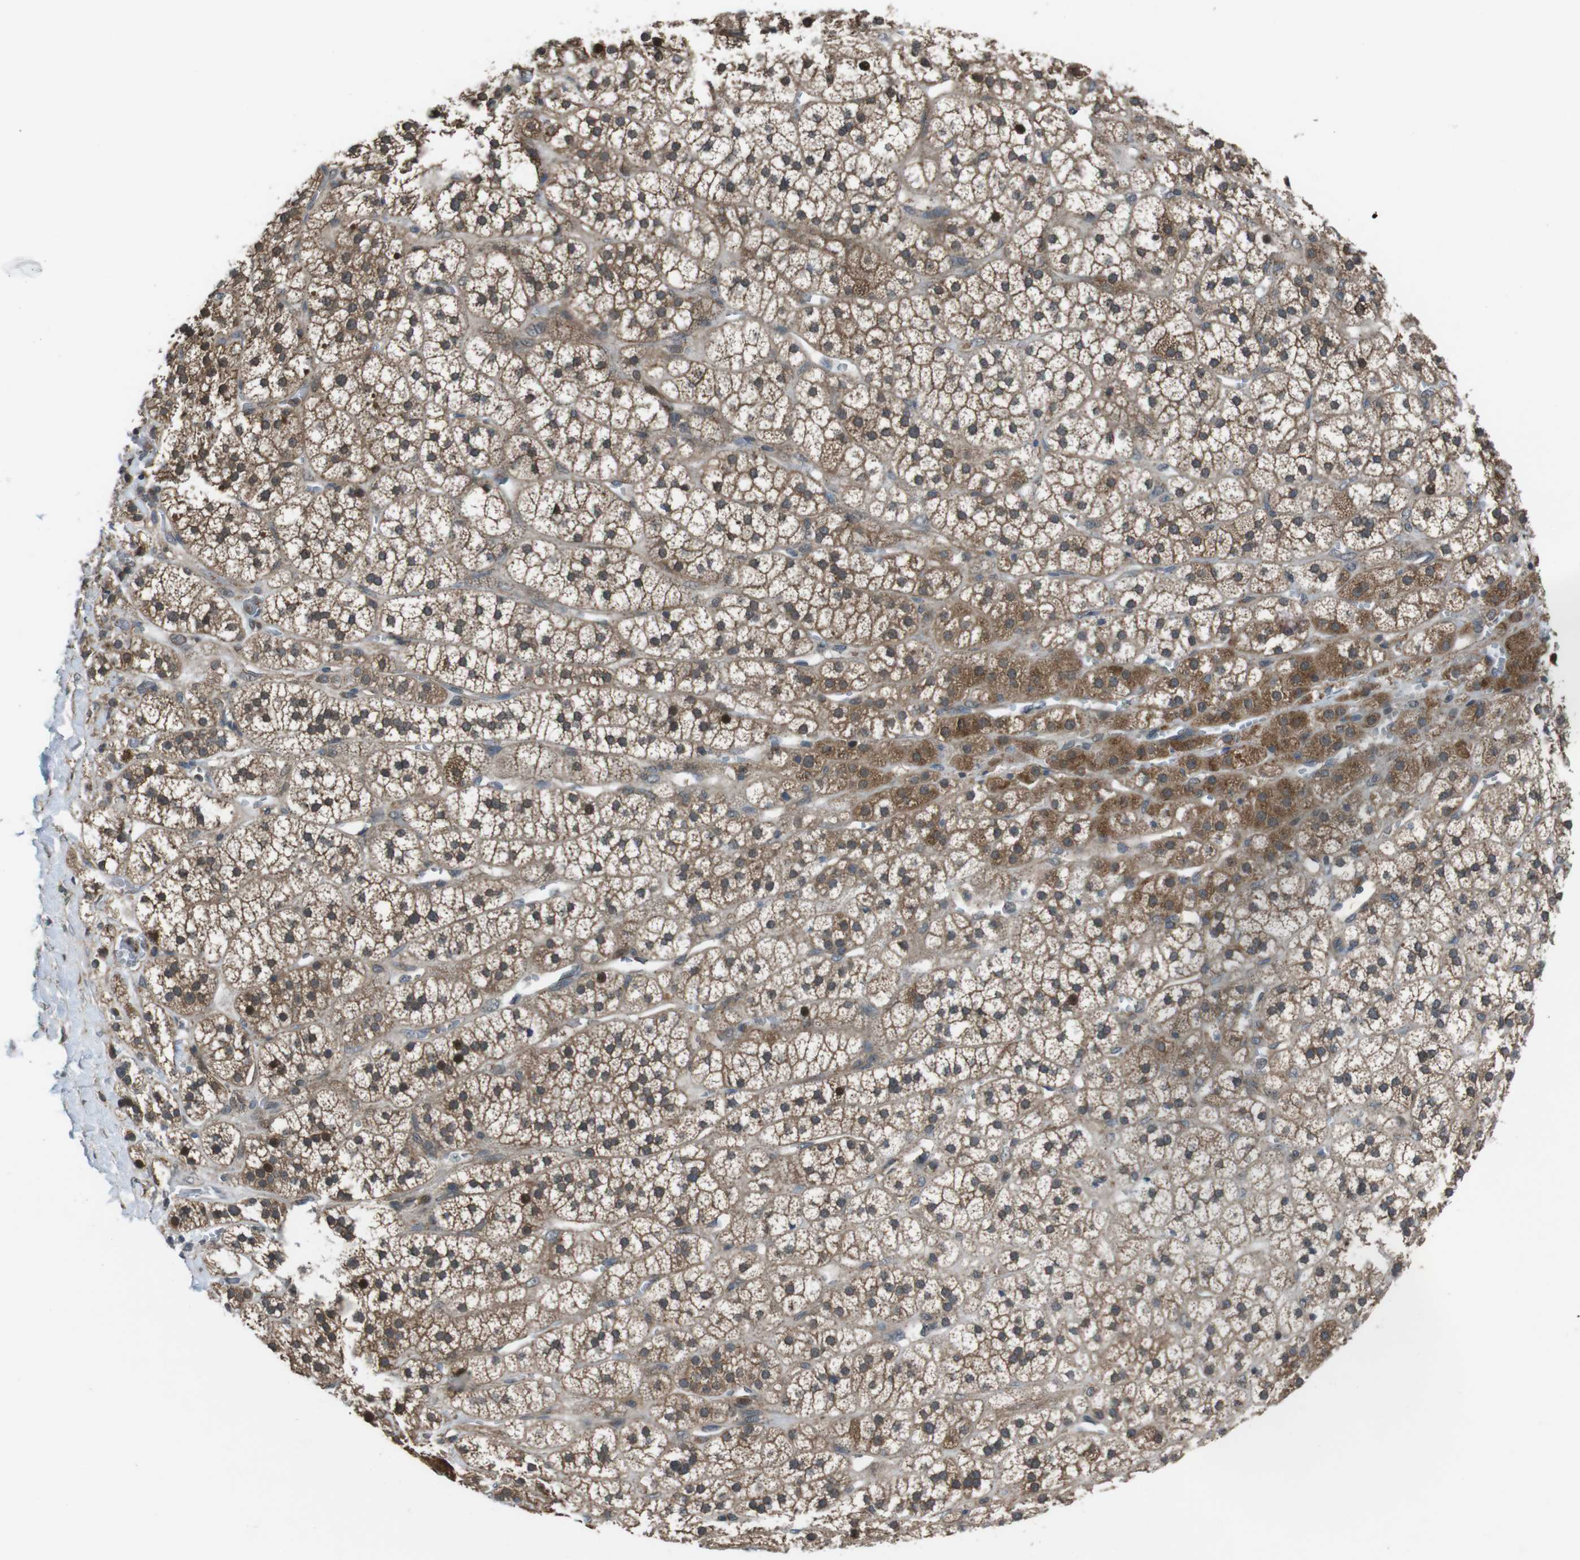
{"staining": {"intensity": "strong", "quantity": ">75%", "location": "cytoplasmic/membranous,nuclear"}, "tissue": "adrenal gland", "cell_type": "Glandular cells", "image_type": "normal", "snomed": [{"axis": "morphology", "description": "Normal tissue, NOS"}, {"axis": "topography", "description": "Adrenal gland"}], "caption": "This image exhibits benign adrenal gland stained with immunohistochemistry to label a protein in brown. The cytoplasmic/membranous,nuclear of glandular cells show strong positivity for the protein. Nuclei are counter-stained blue.", "gene": "SLC22A23", "patient": {"sex": "male", "age": 56}}